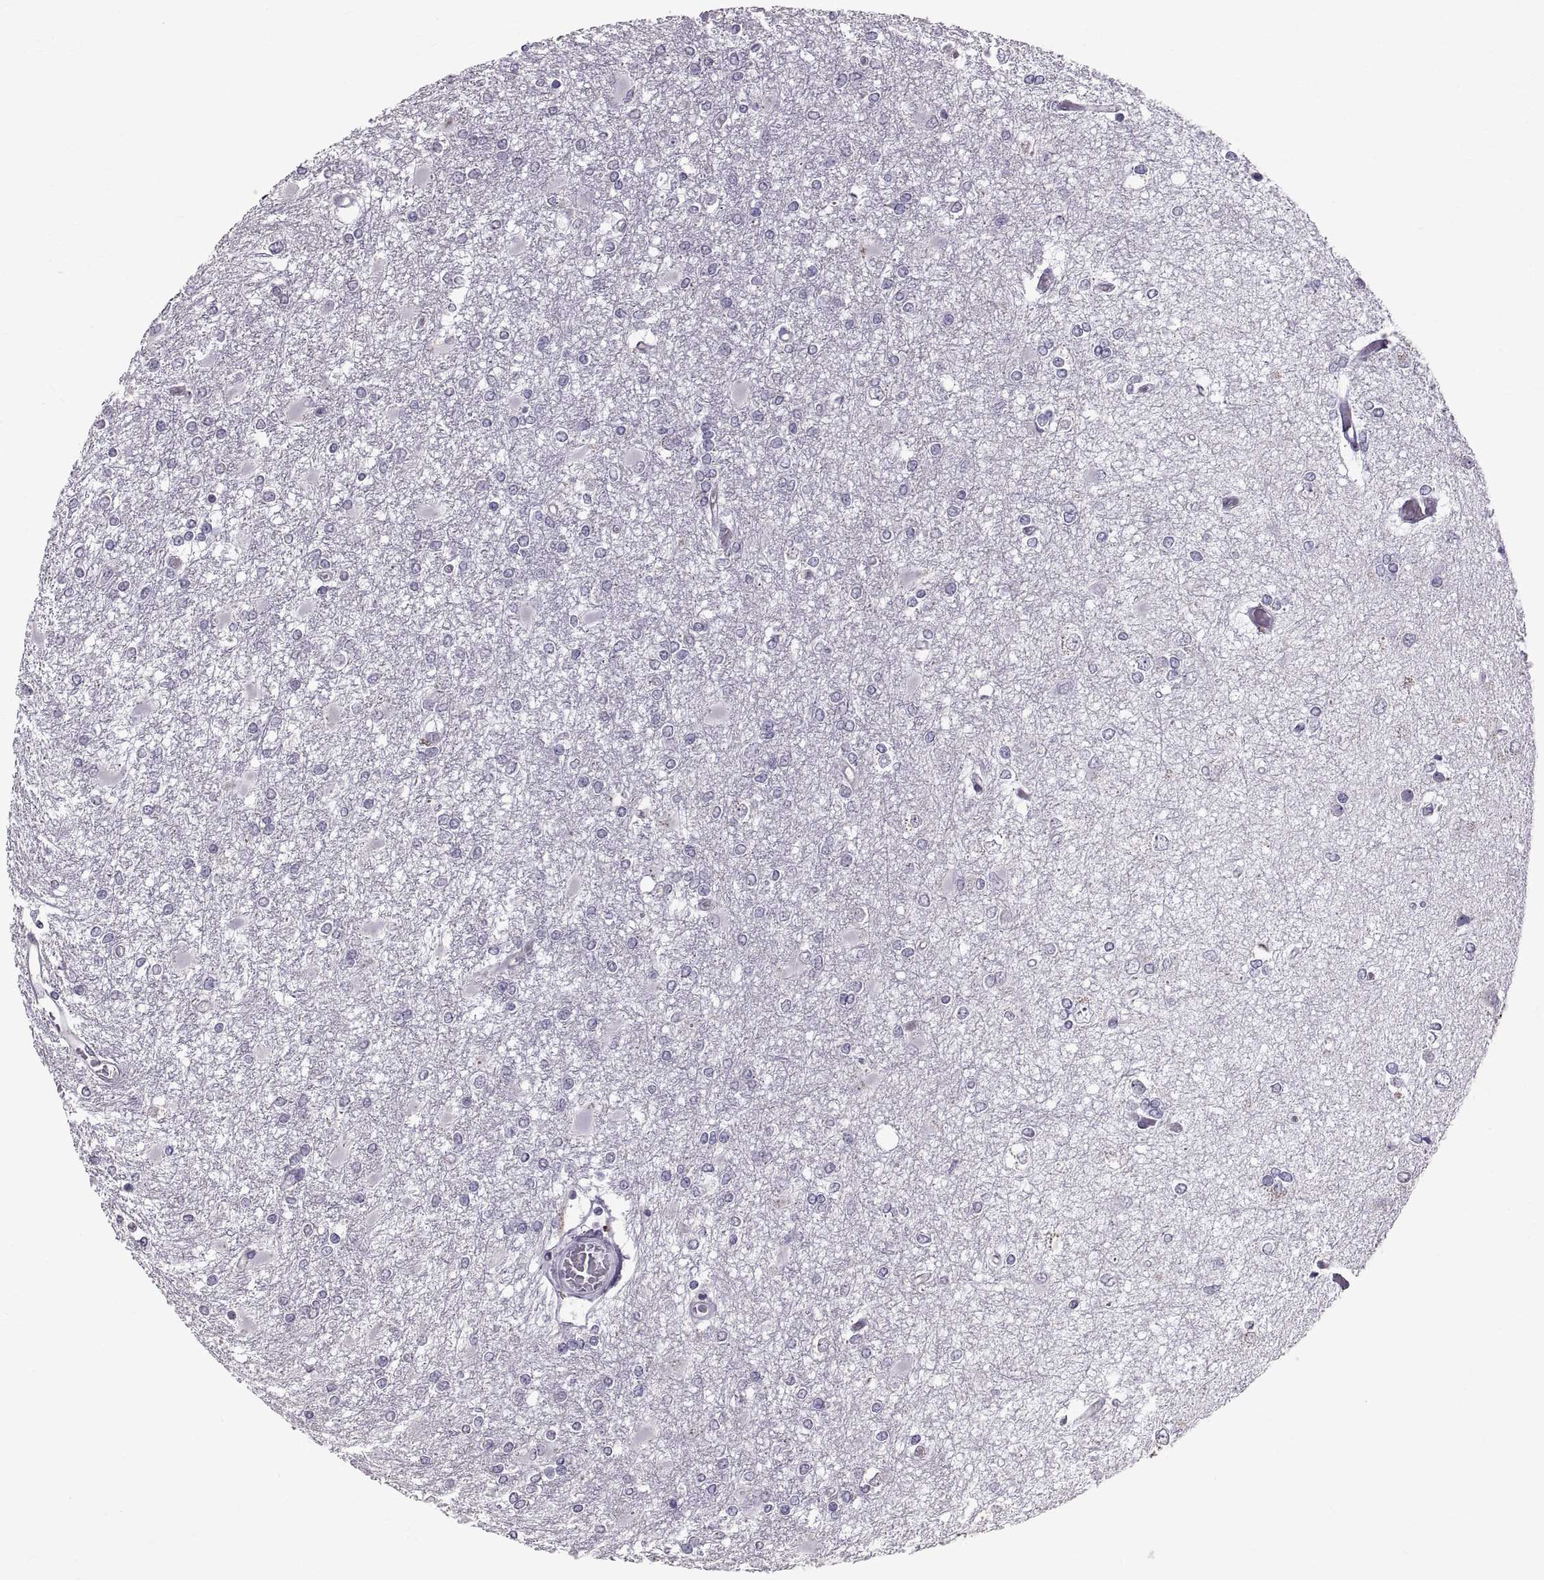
{"staining": {"intensity": "negative", "quantity": "none", "location": "none"}, "tissue": "glioma", "cell_type": "Tumor cells", "image_type": "cancer", "snomed": [{"axis": "morphology", "description": "Glioma, malignant, High grade"}, {"axis": "topography", "description": "Cerebral cortex"}], "caption": "Micrograph shows no protein staining in tumor cells of malignant glioma (high-grade) tissue.", "gene": "SPACDR", "patient": {"sex": "male", "age": 79}}